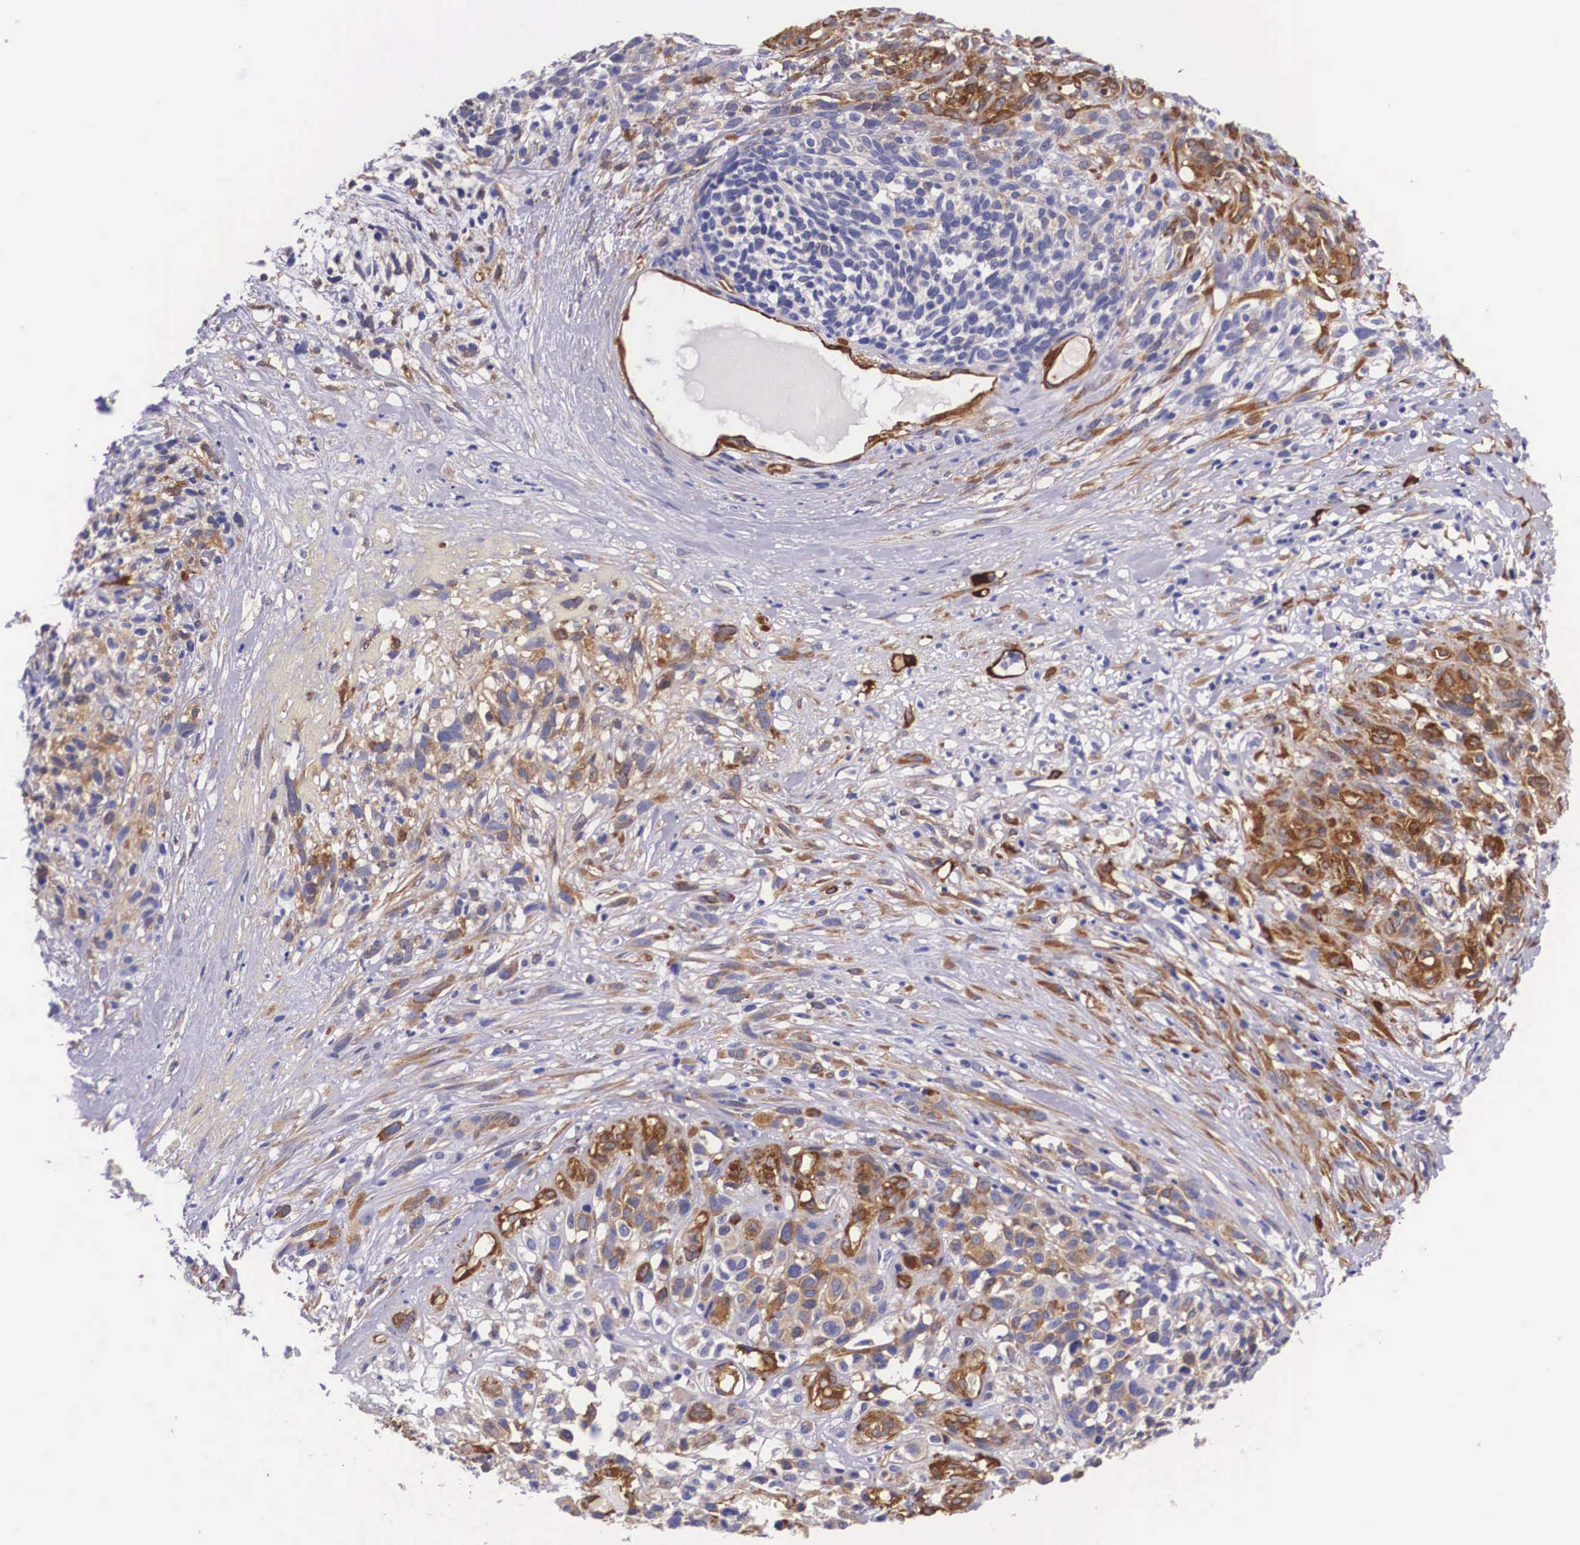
{"staining": {"intensity": "strong", "quantity": "25%-75%", "location": "cytoplasmic/membranous"}, "tissue": "melanoma", "cell_type": "Tumor cells", "image_type": "cancer", "snomed": [{"axis": "morphology", "description": "Malignant melanoma, NOS"}, {"axis": "topography", "description": "Skin"}], "caption": "DAB immunohistochemical staining of human malignant melanoma reveals strong cytoplasmic/membranous protein positivity in about 25%-75% of tumor cells. (DAB (3,3'-diaminobenzidine) IHC, brown staining for protein, blue staining for nuclei).", "gene": "BCAR1", "patient": {"sex": "female", "age": 85}}